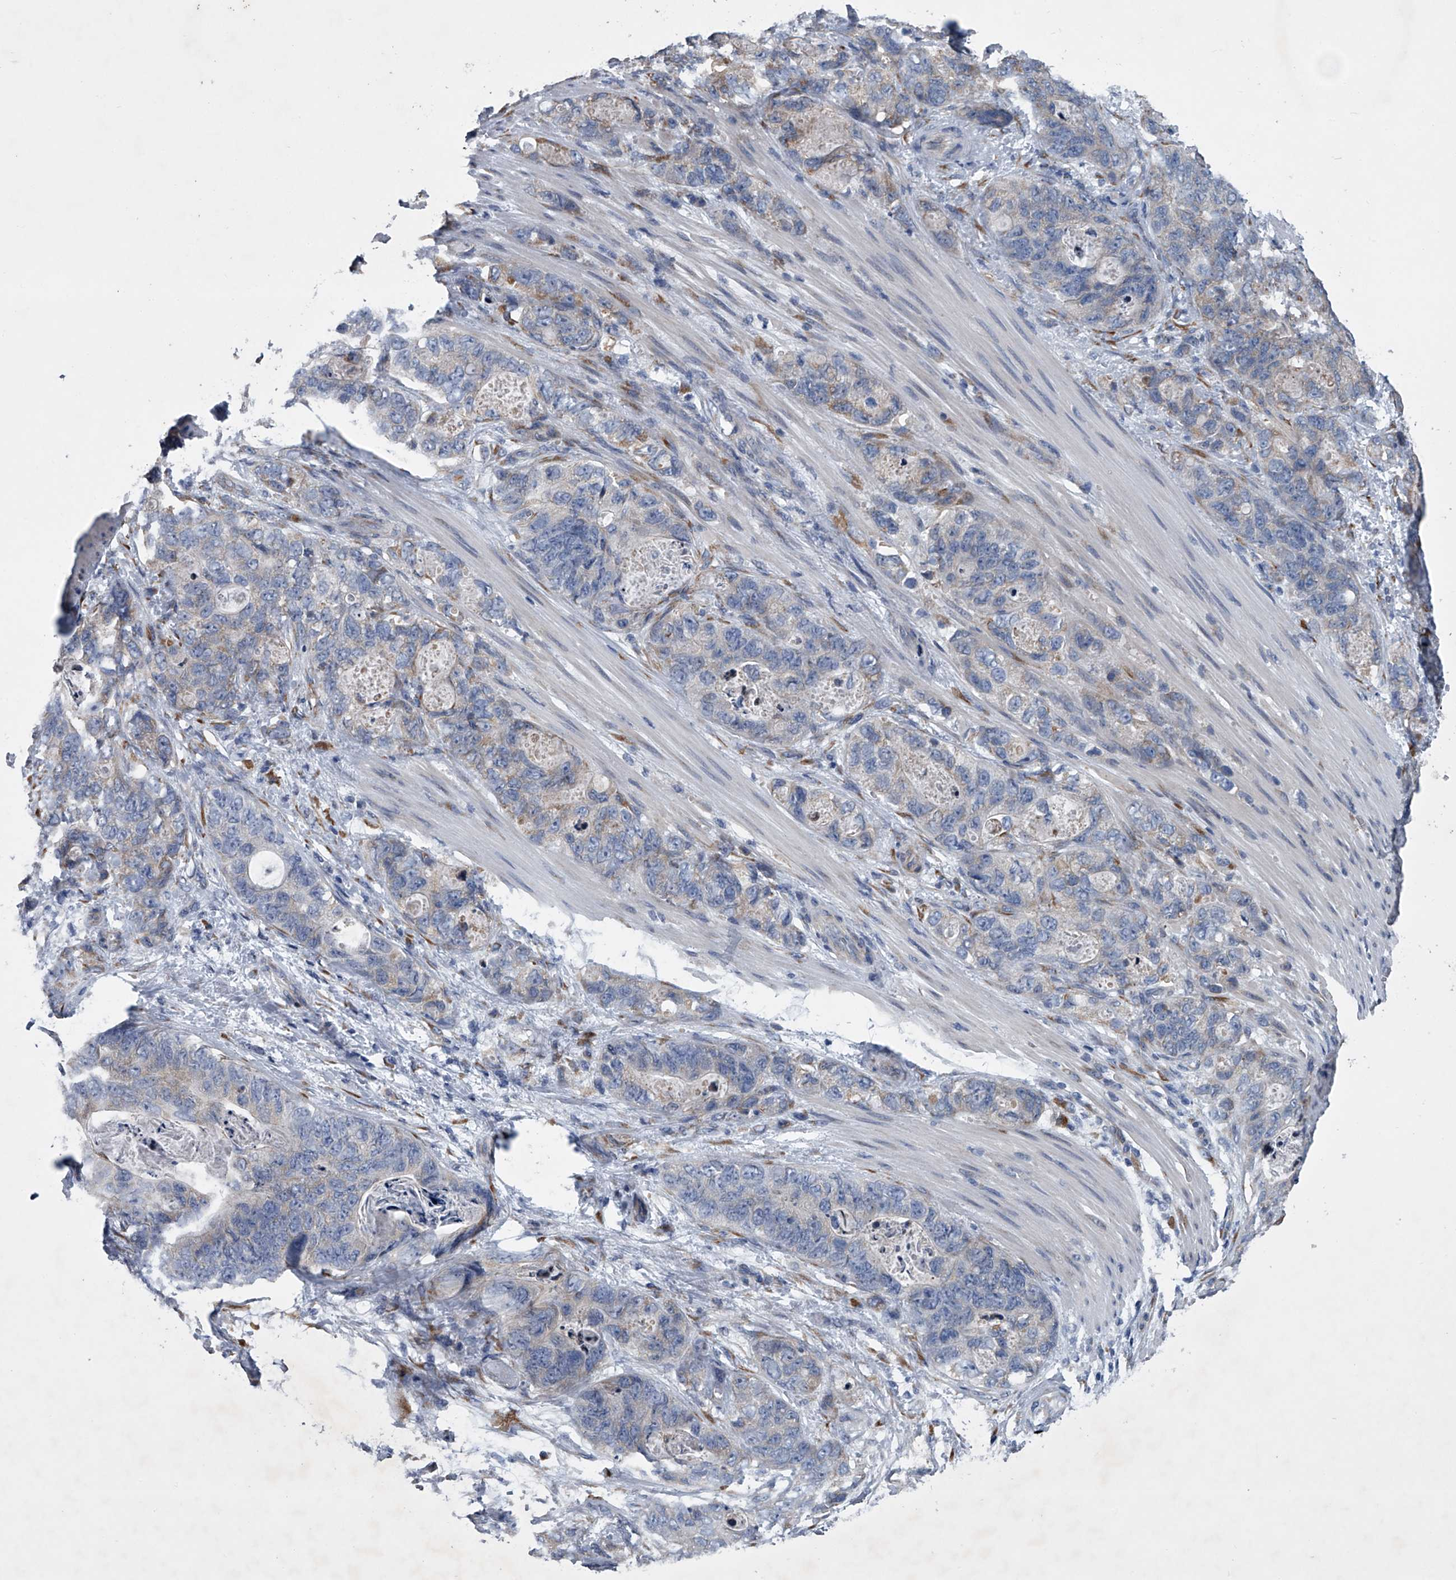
{"staining": {"intensity": "negative", "quantity": "none", "location": "none"}, "tissue": "stomach cancer", "cell_type": "Tumor cells", "image_type": "cancer", "snomed": [{"axis": "morphology", "description": "Normal tissue, NOS"}, {"axis": "morphology", "description": "Adenocarcinoma, NOS"}, {"axis": "topography", "description": "Stomach"}], "caption": "DAB immunohistochemical staining of human stomach adenocarcinoma reveals no significant expression in tumor cells.", "gene": "ABCG1", "patient": {"sex": "female", "age": 89}}